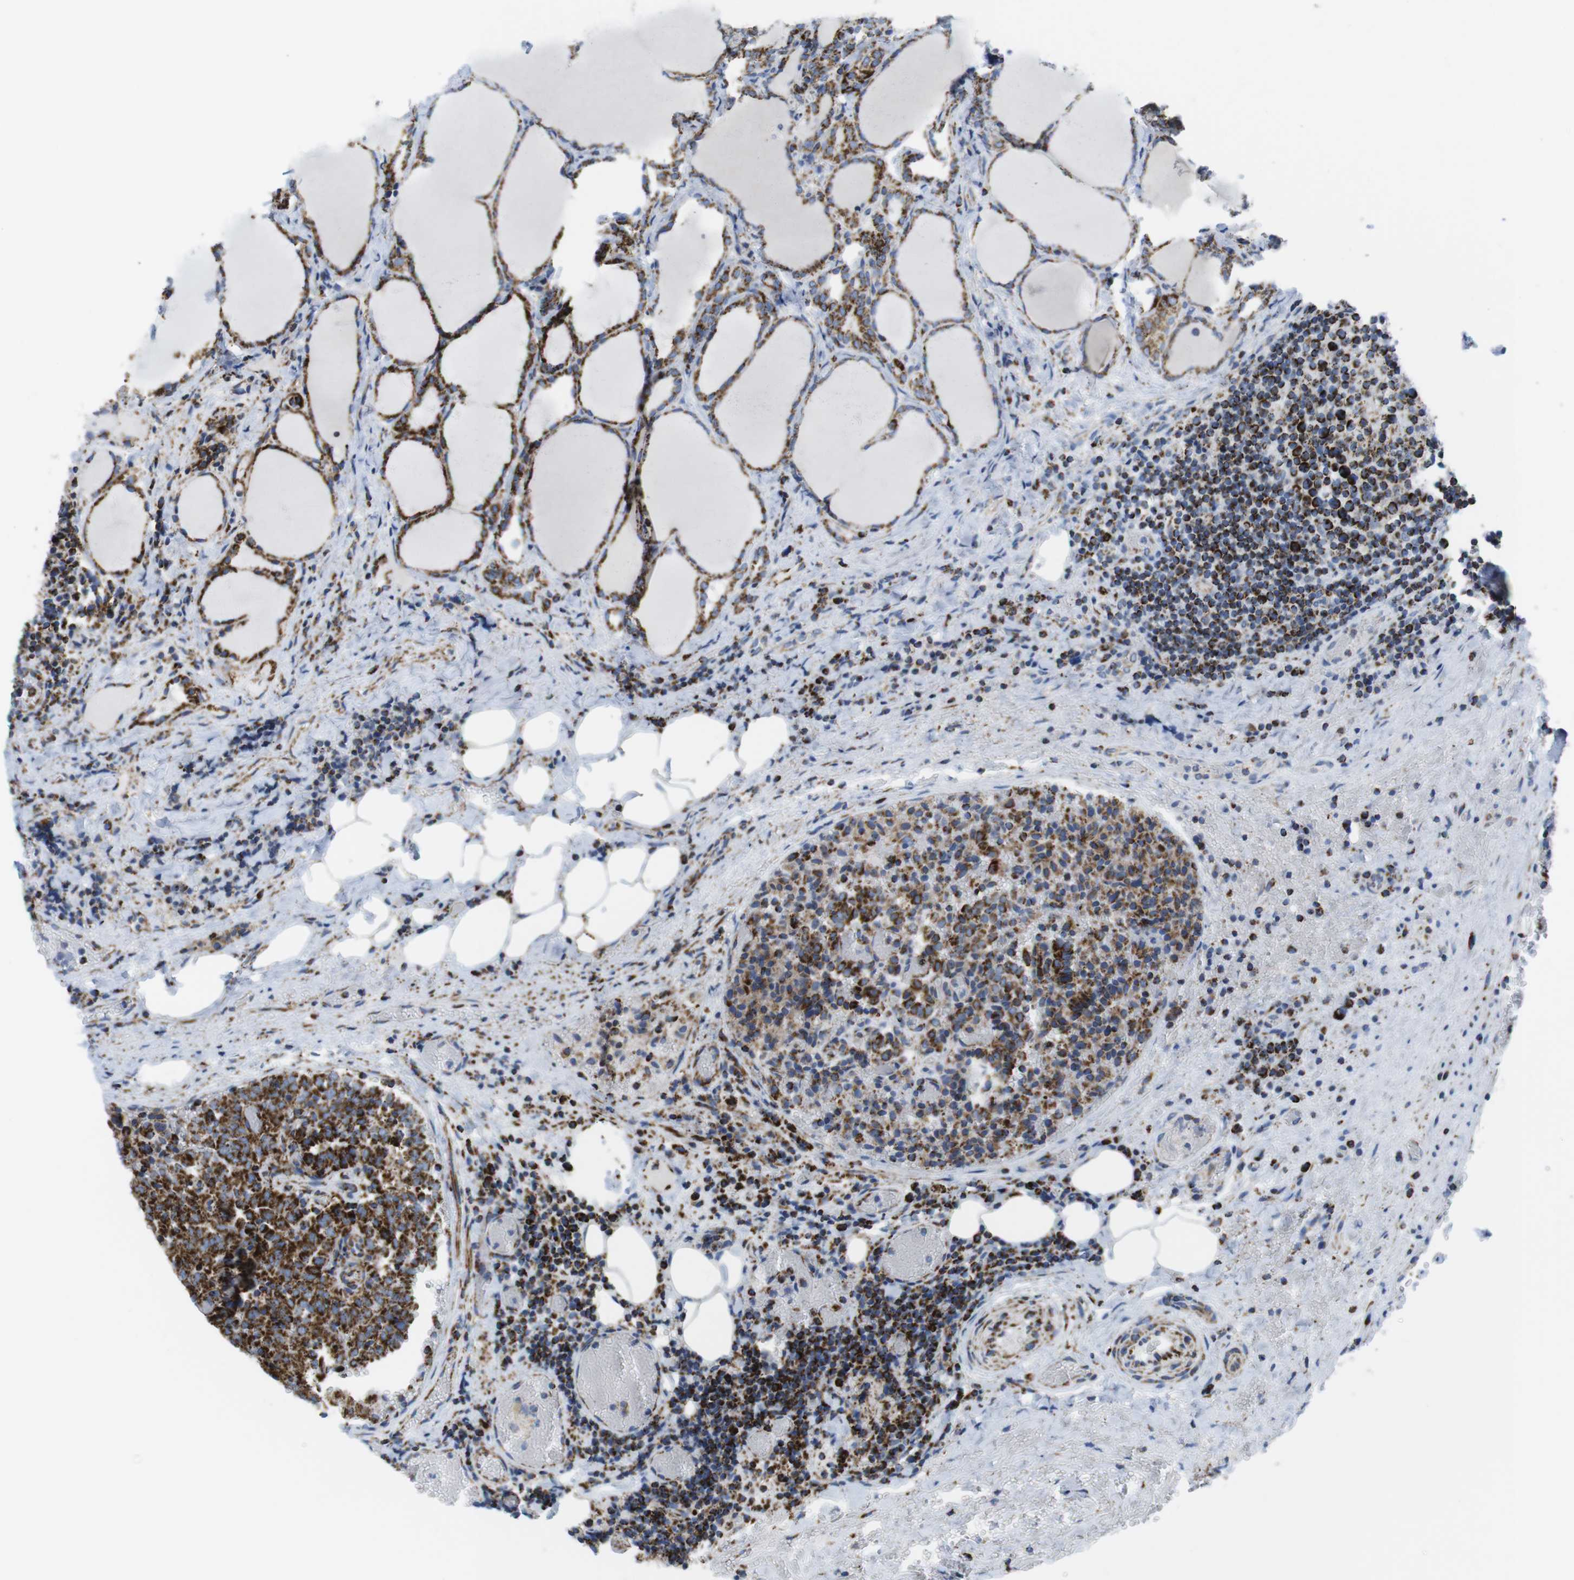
{"staining": {"intensity": "moderate", "quantity": ">75%", "location": "cytoplasmic/membranous"}, "tissue": "thyroid cancer", "cell_type": "Tumor cells", "image_type": "cancer", "snomed": [{"axis": "morphology", "description": "Normal tissue, NOS"}, {"axis": "morphology", "description": "Papillary adenocarcinoma, NOS"}, {"axis": "topography", "description": "Thyroid gland"}], "caption": "Thyroid papillary adenocarcinoma was stained to show a protein in brown. There is medium levels of moderate cytoplasmic/membranous staining in about >75% of tumor cells.", "gene": "ATP5PO", "patient": {"sex": "female", "age": 30}}